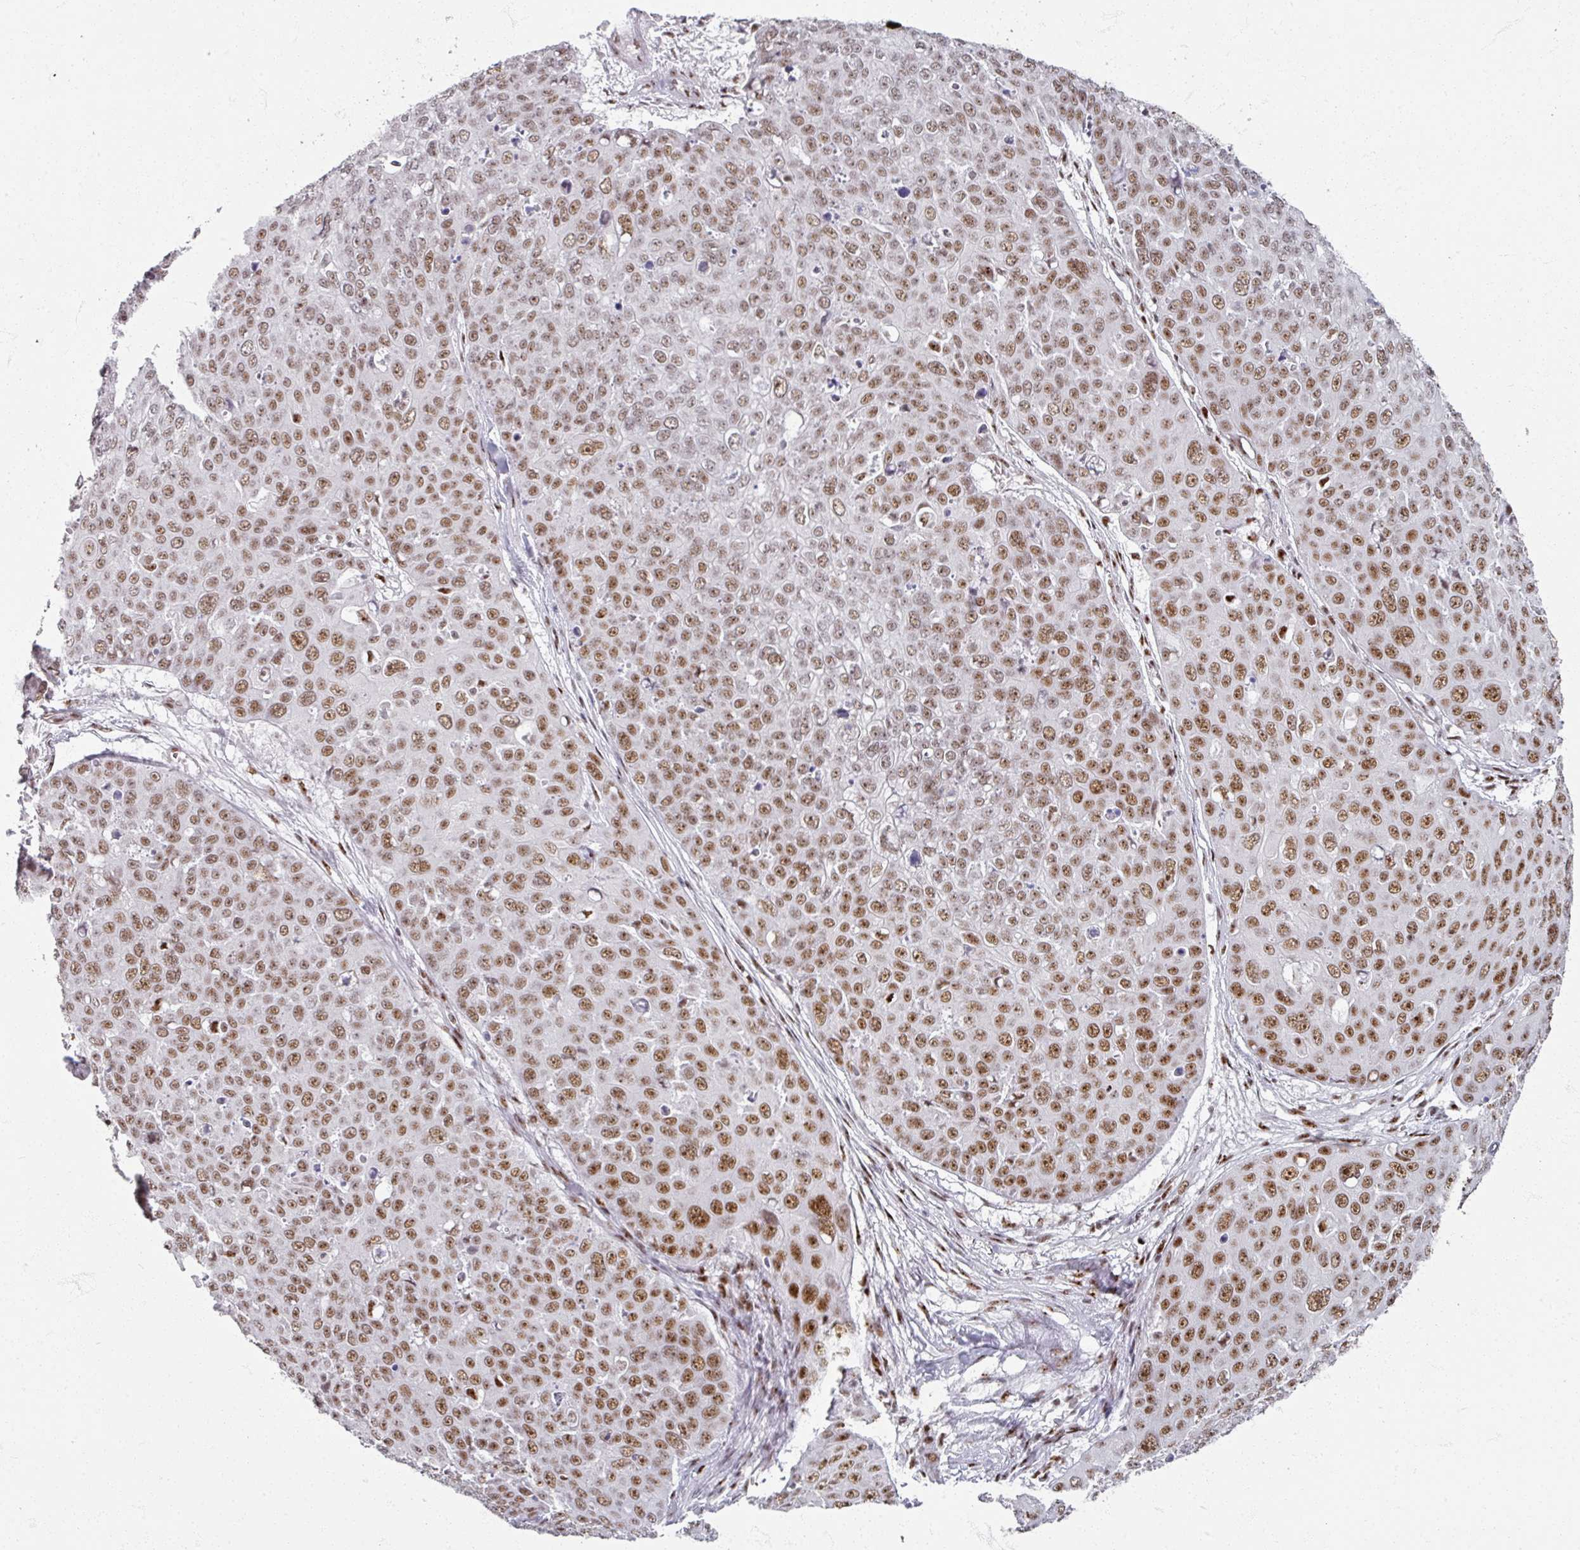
{"staining": {"intensity": "moderate", "quantity": ">75%", "location": "nuclear"}, "tissue": "skin cancer", "cell_type": "Tumor cells", "image_type": "cancer", "snomed": [{"axis": "morphology", "description": "Squamous cell carcinoma, NOS"}, {"axis": "topography", "description": "Skin"}], "caption": "High-magnification brightfield microscopy of skin cancer stained with DAB (brown) and counterstained with hematoxylin (blue). tumor cells exhibit moderate nuclear staining is present in about>75% of cells.", "gene": "ADAR", "patient": {"sex": "male", "age": 71}}